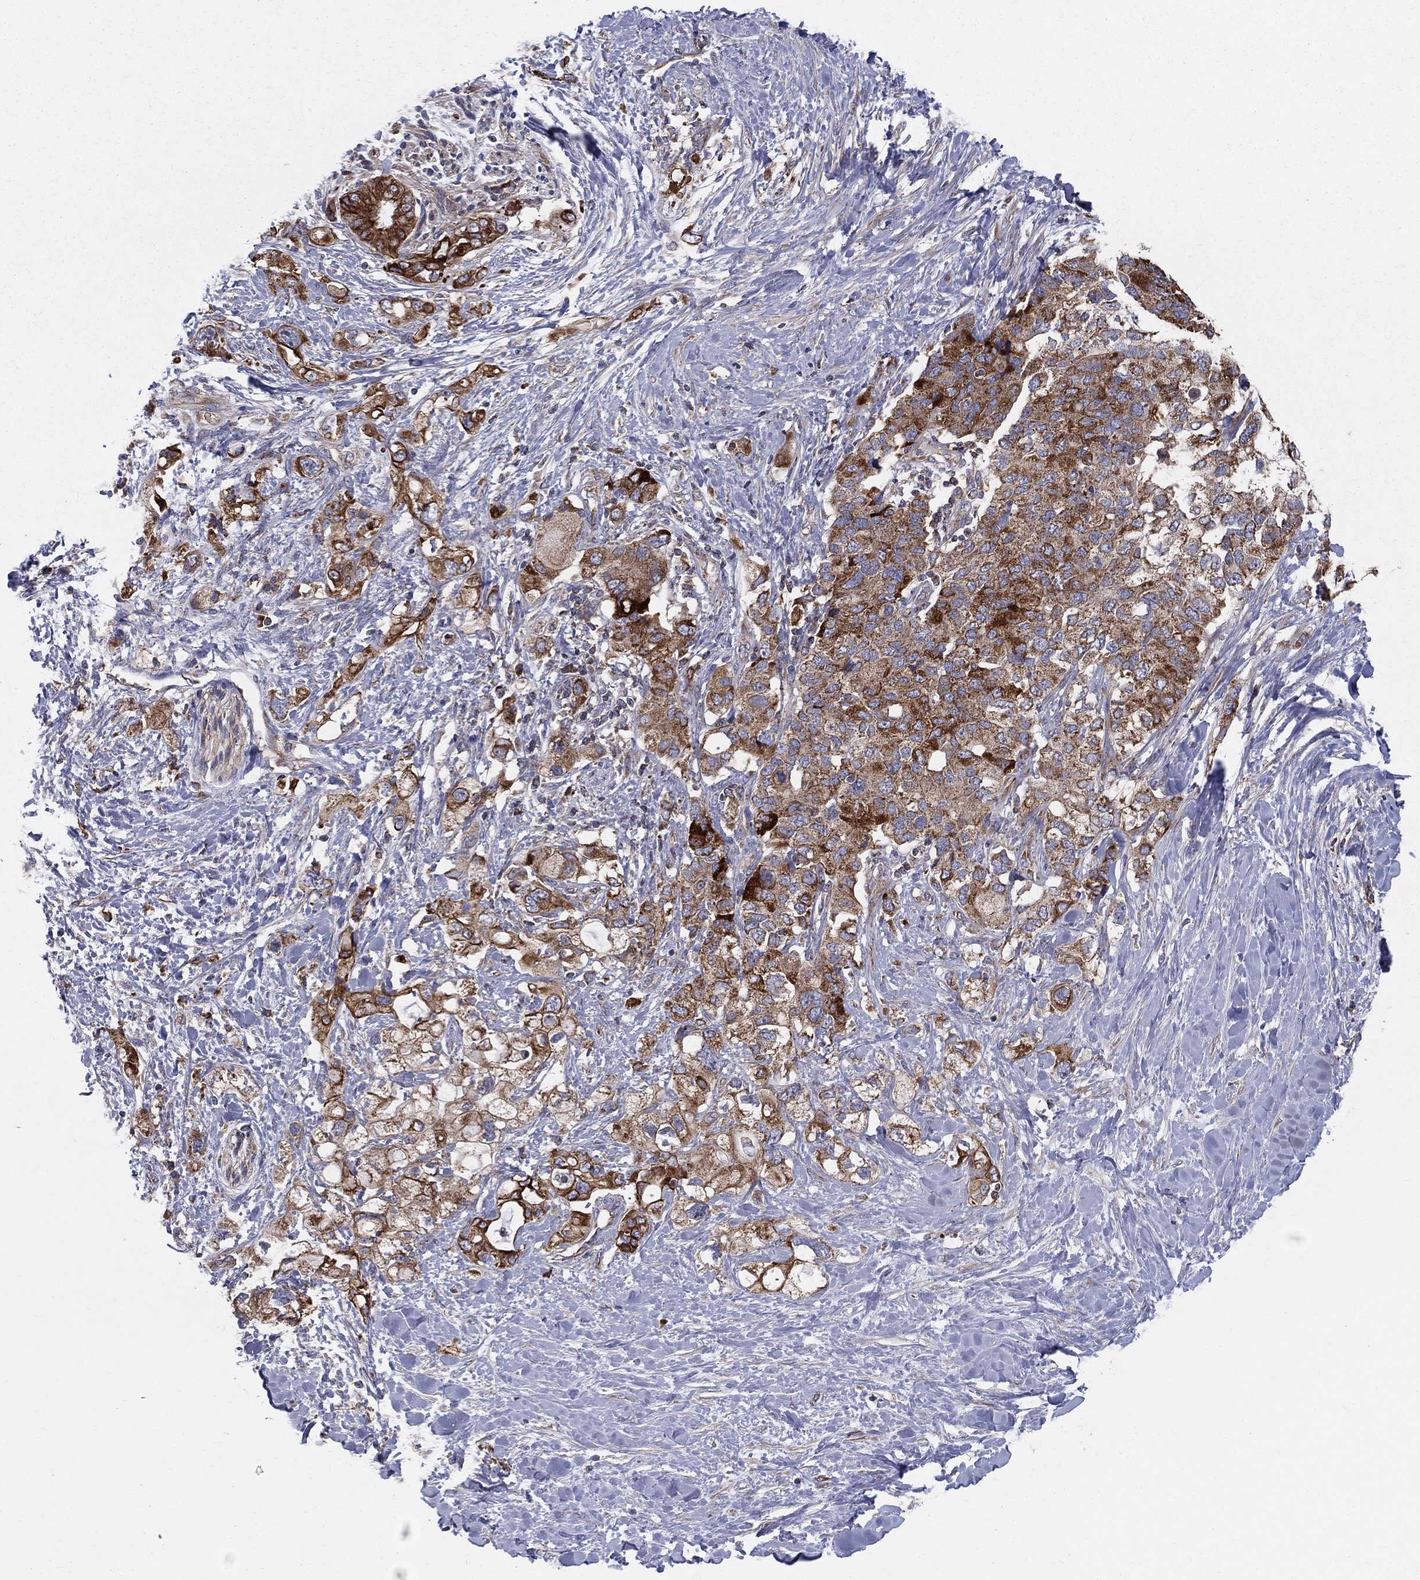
{"staining": {"intensity": "strong", "quantity": "25%-75%", "location": "cytoplasmic/membranous"}, "tissue": "pancreatic cancer", "cell_type": "Tumor cells", "image_type": "cancer", "snomed": [{"axis": "morphology", "description": "Adenocarcinoma, NOS"}, {"axis": "topography", "description": "Pancreas"}], "caption": "Protein expression analysis of human pancreatic cancer reveals strong cytoplasmic/membranous expression in about 25%-75% of tumor cells.", "gene": "MIX23", "patient": {"sex": "female", "age": 56}}